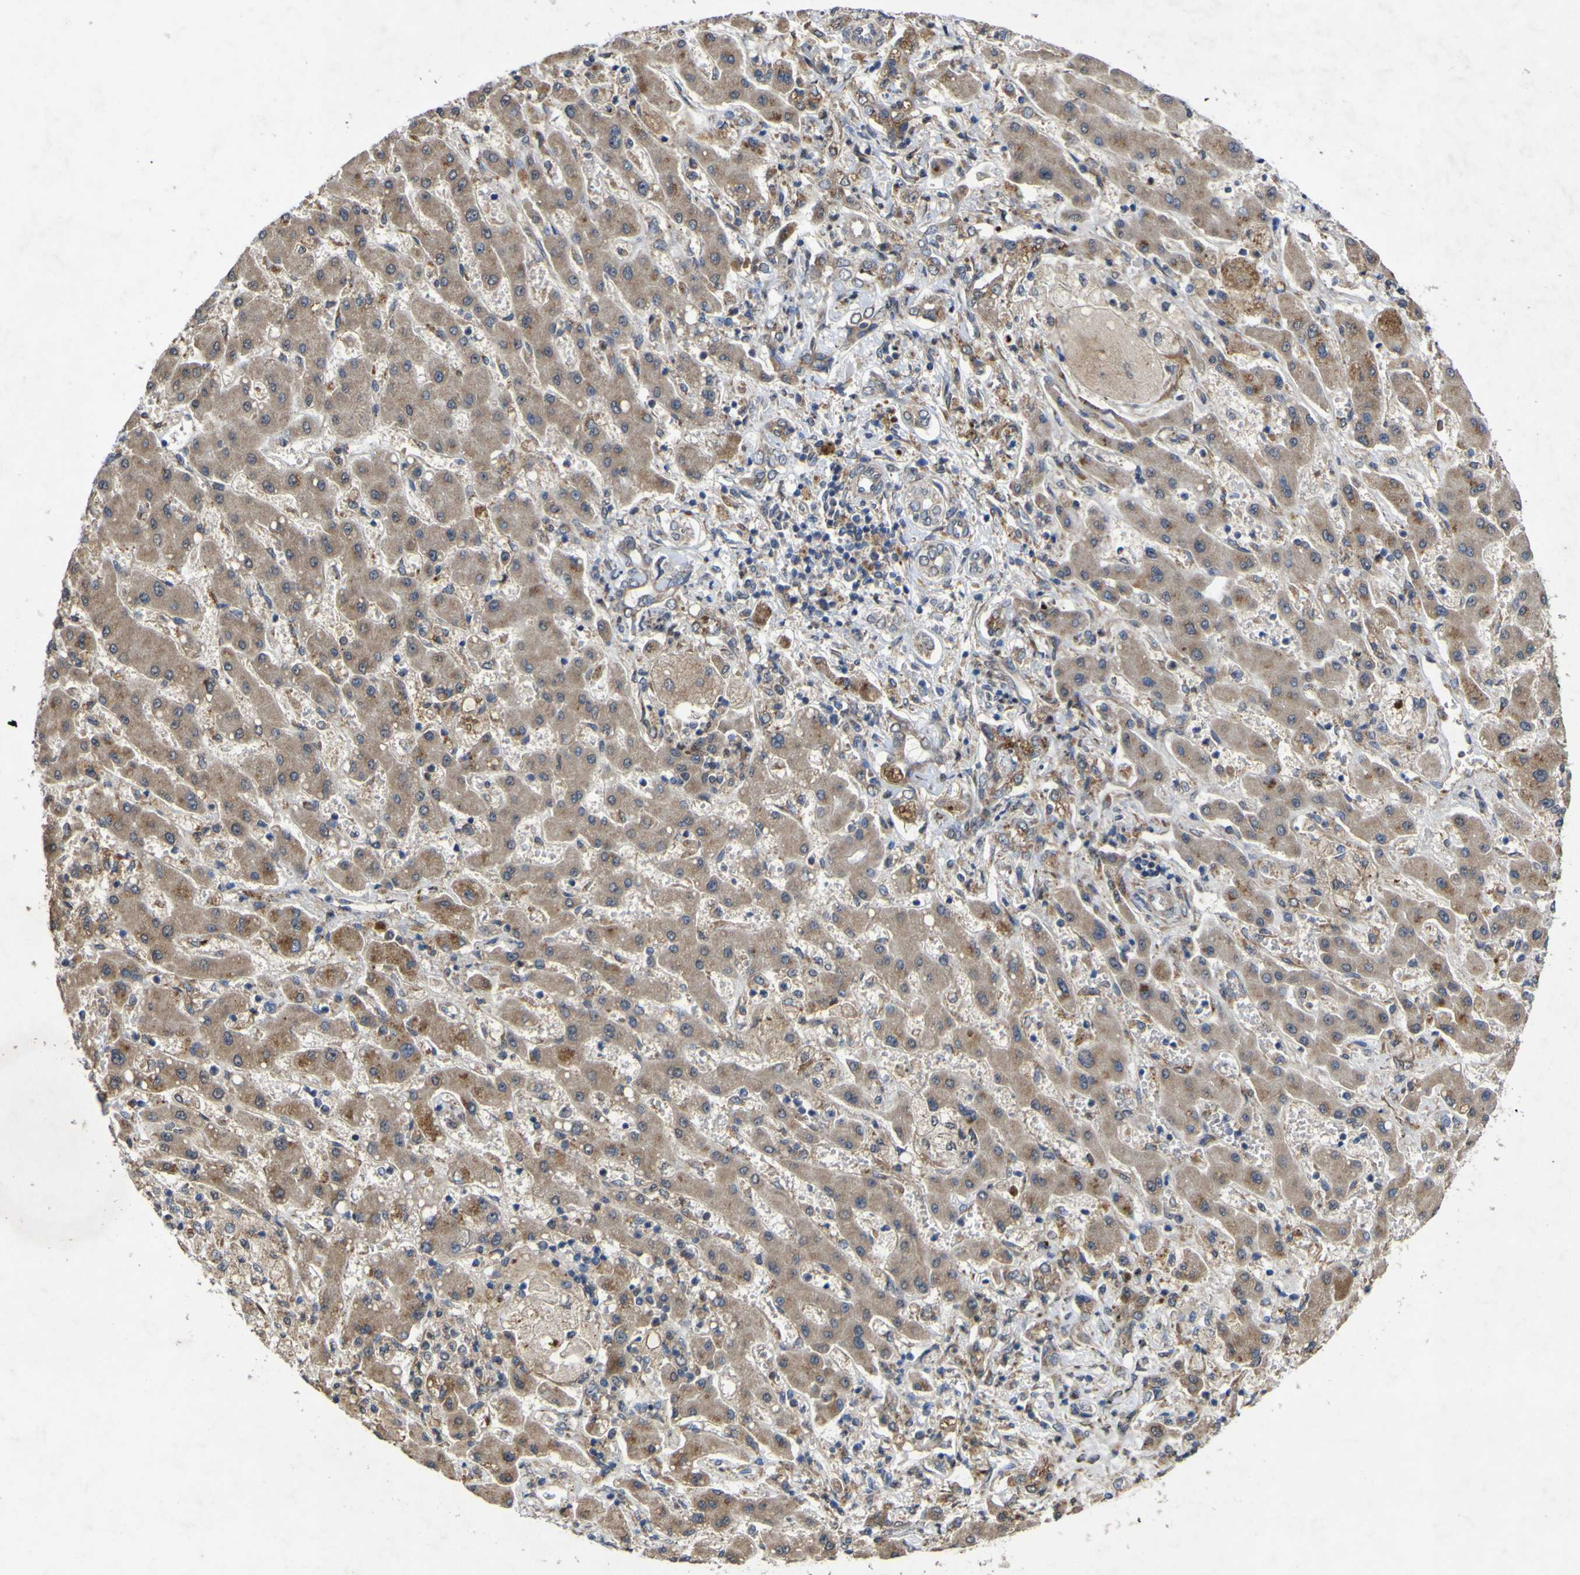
{"staining": {"intensity": "weak", "quantity": ">75%", "location": "cytoplasmic/membranous"}, "tissue": "liver cancer", "cell_type": "Tumor cells", "image_type": "cancer", "snomed": [{"axis": "morphology", "description": "Cholangiocarcinoma"}, {"axis": "topography", "description": "Liver"}], "caption": "Immunohistochemical staining of human liver cancer demonstrates weak cytoplasmic/membranous protein expression in approximately >75% of tumor cells. (DAB (3,3'-diaminobenzidine) = brown stain, brightfield microscopy at high magnification).", "gene": "IRAK2", "patient": {"sex": "male", "age": 50}}